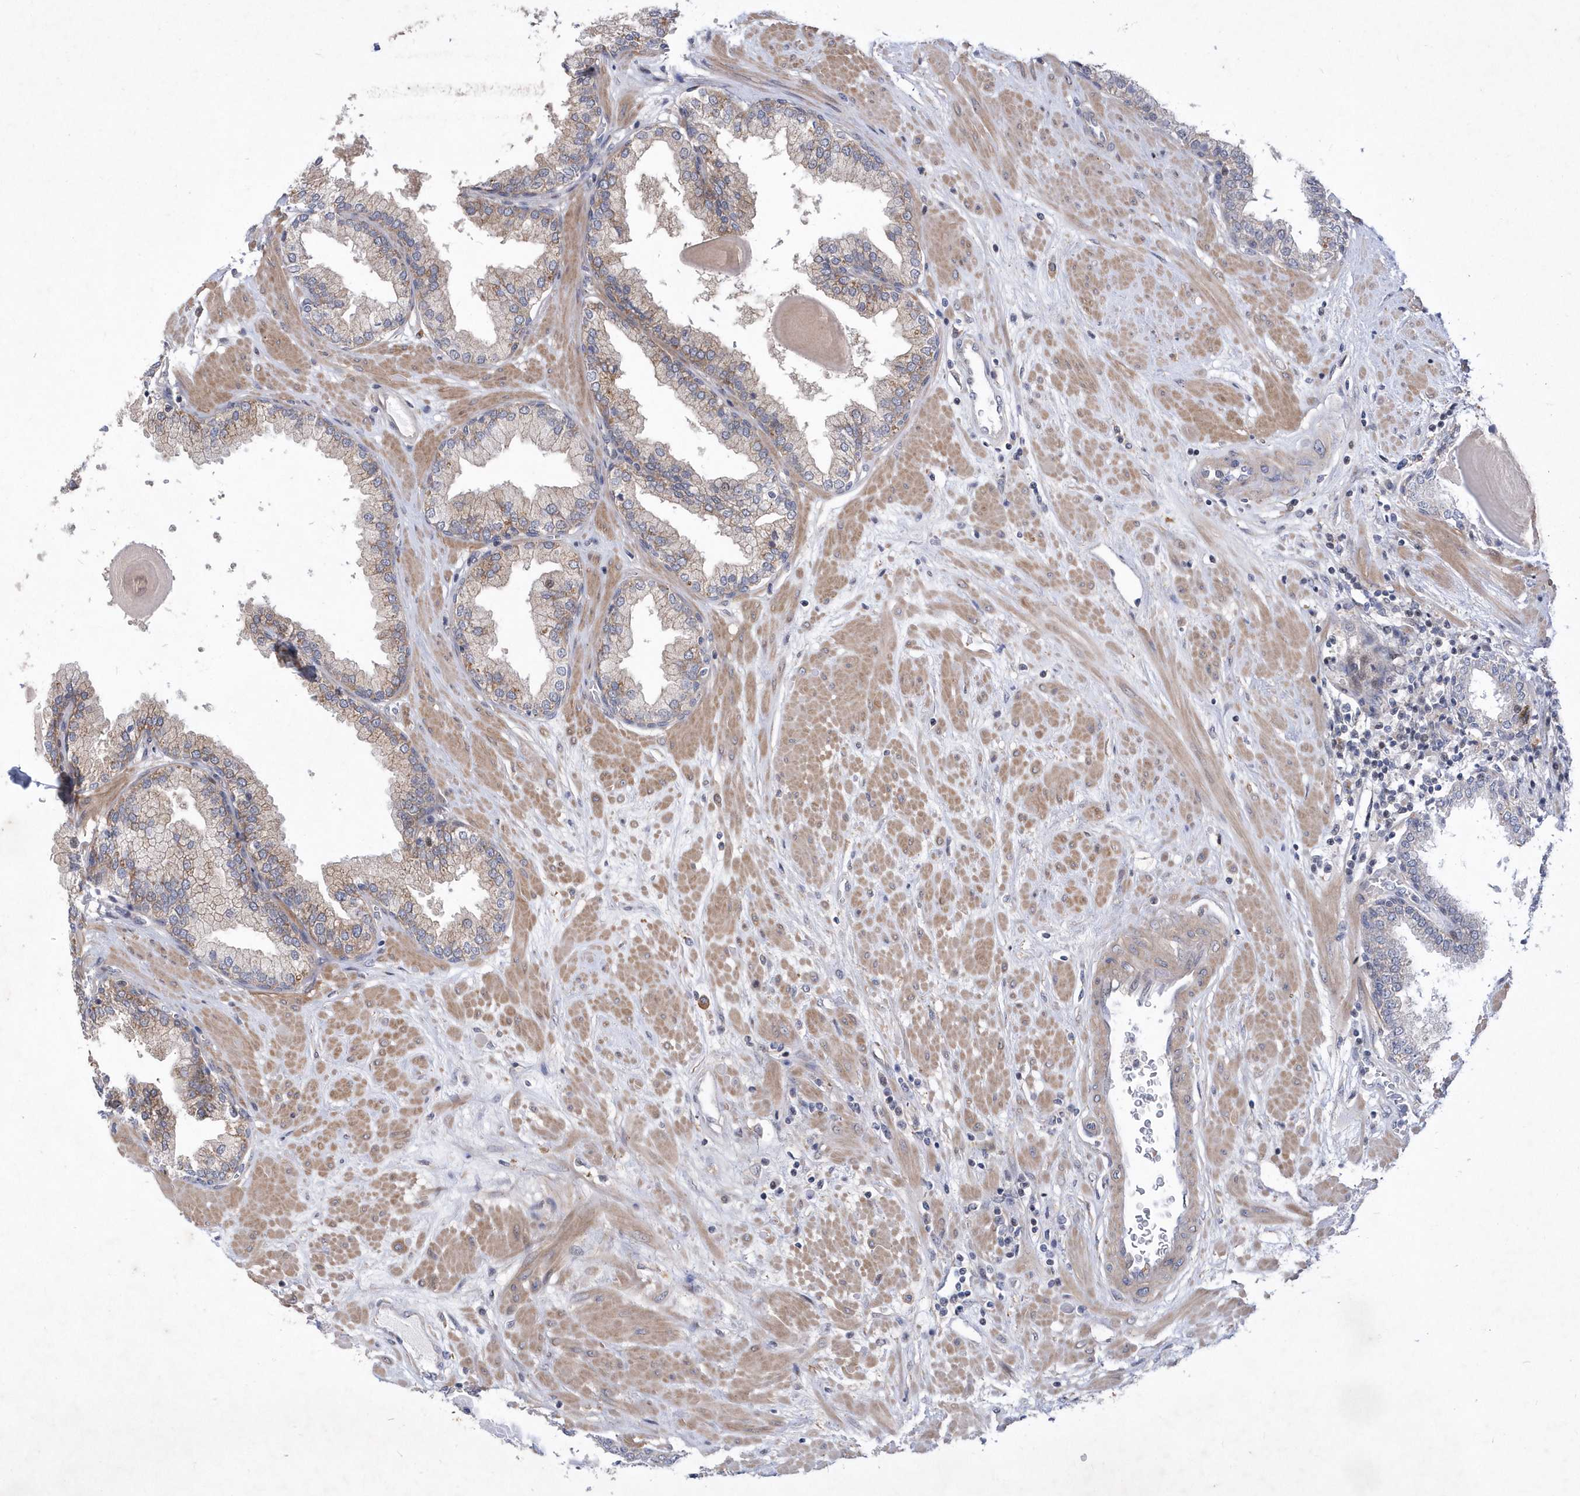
{"staining": {"intensity": "moderate", "quantity": "<25%", "location": "cytoplasmic/membranous"}, "tissue": "prostate", "cell_type": "Glandular cells", "image_type": "normal", "snomed": [{"axis": "morphology", "description": "Normal tissue, NOS"}, {"axis": "topography", "description": "Prostate"}], "caption": "A high-resolution micrograph shows immunohistochemistry staining of benign prostate, which exhibits moderate cytoplasmic/membranous expression in about <25% of glandular cells.", "gene": "LONRF2", "patient": {"sex": "male", "age": 51}}